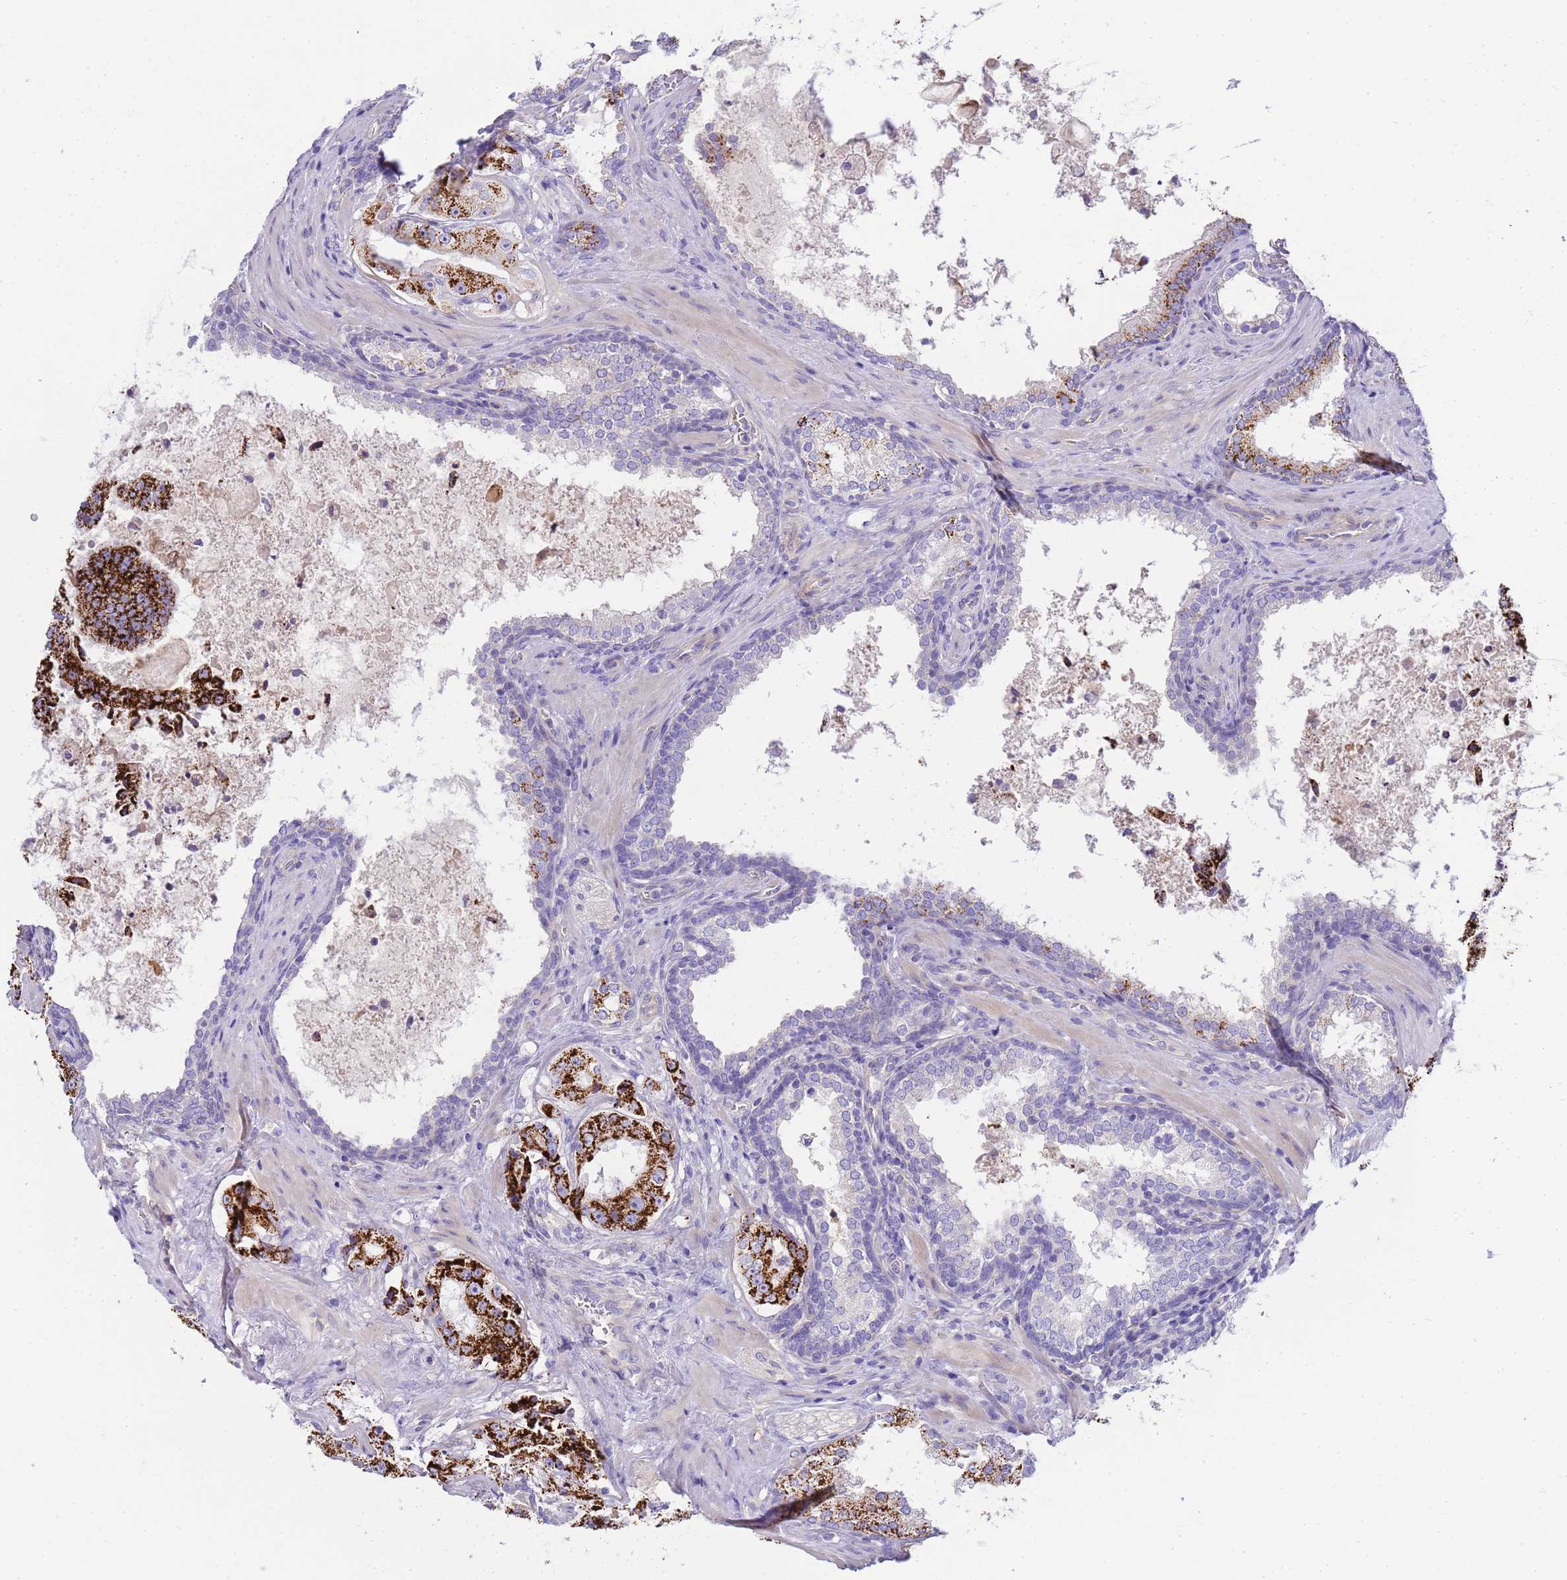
{"staining": {"intensity": "strong", "quantity": ">75%", "location": "cytoplasmic/membranous"}, "tissue": "prostate cancer", "cell_type": "Tumor cells", "image_type": "cancer", "snomed": [{"axis": "morphology", "description": "Adenocarcinoma, High grade"}, {"axis": "topography", "description": "Prostate"}], "caption": "Immunohistochemical staining of prostate adenocarcinoma (high-grade) shows high levels of strong cytoplasmic/membranous protein expression in about >75% of tumor cells.", "gene": "RIPPLY2", "patient": {"sex": "male", "age": 73}}